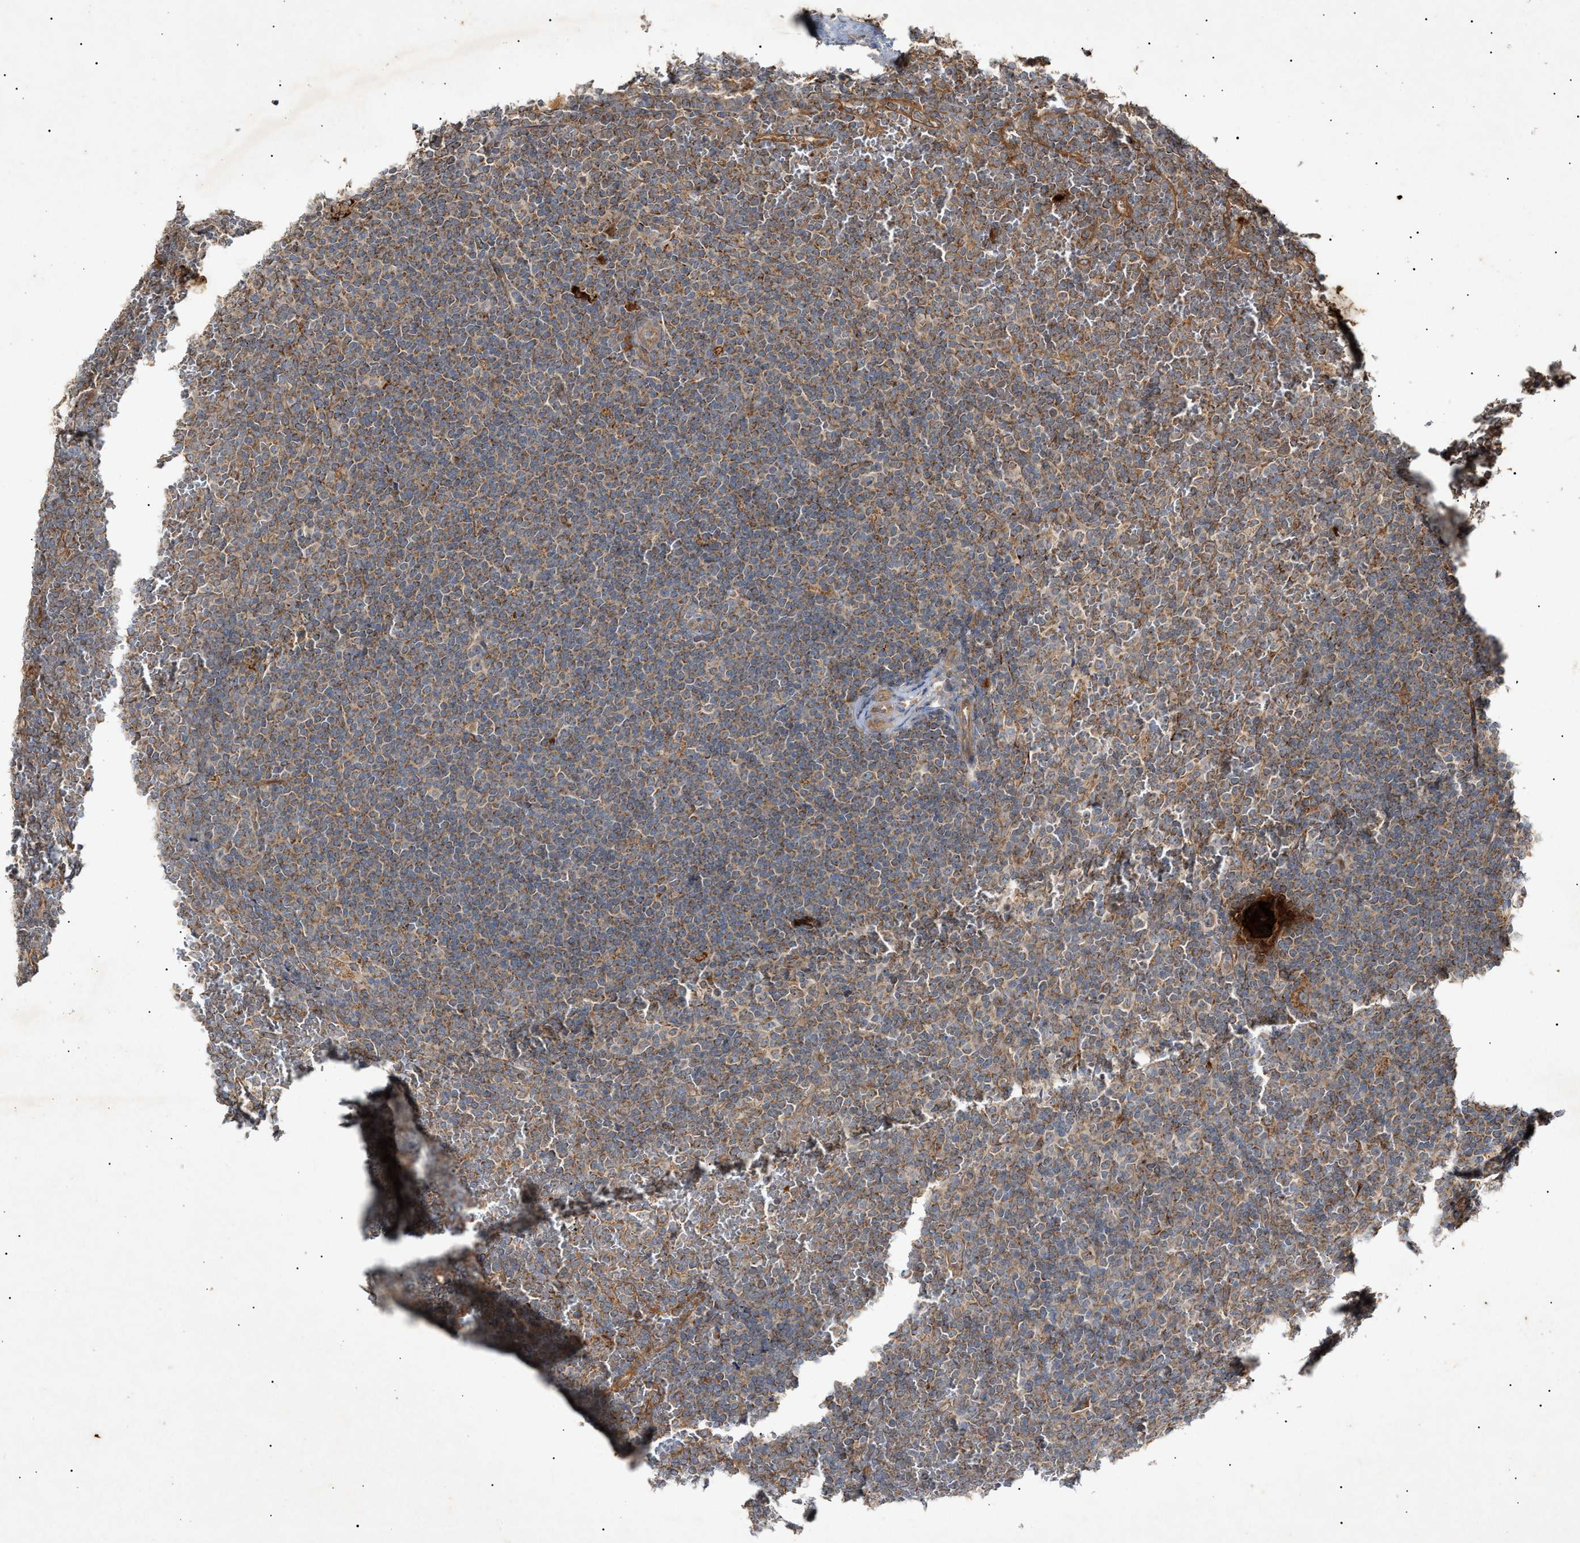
{"staining": {"intensity": "moderate", "quantity": "25%-75%", "location": "cytoplasmic/membranous"}, "tissue": "lymphoma", "cell_type": "Tumor cells", "image_type": "cancer", "snomed": [{"axis": "morphology", "description": "Malignant lymphoma, non-Hodgkin's type, Low grade"}, {"axis": "topography", "description": "Spleen"}], "caption": "Immunohistochemical staining of lymphoma reveals moderate cytoplasmic/membranous protein staining in about 25%-75% of tumor cells.", "gene": "MTCH1", "patient": {"sex": "female", "age": 19}}